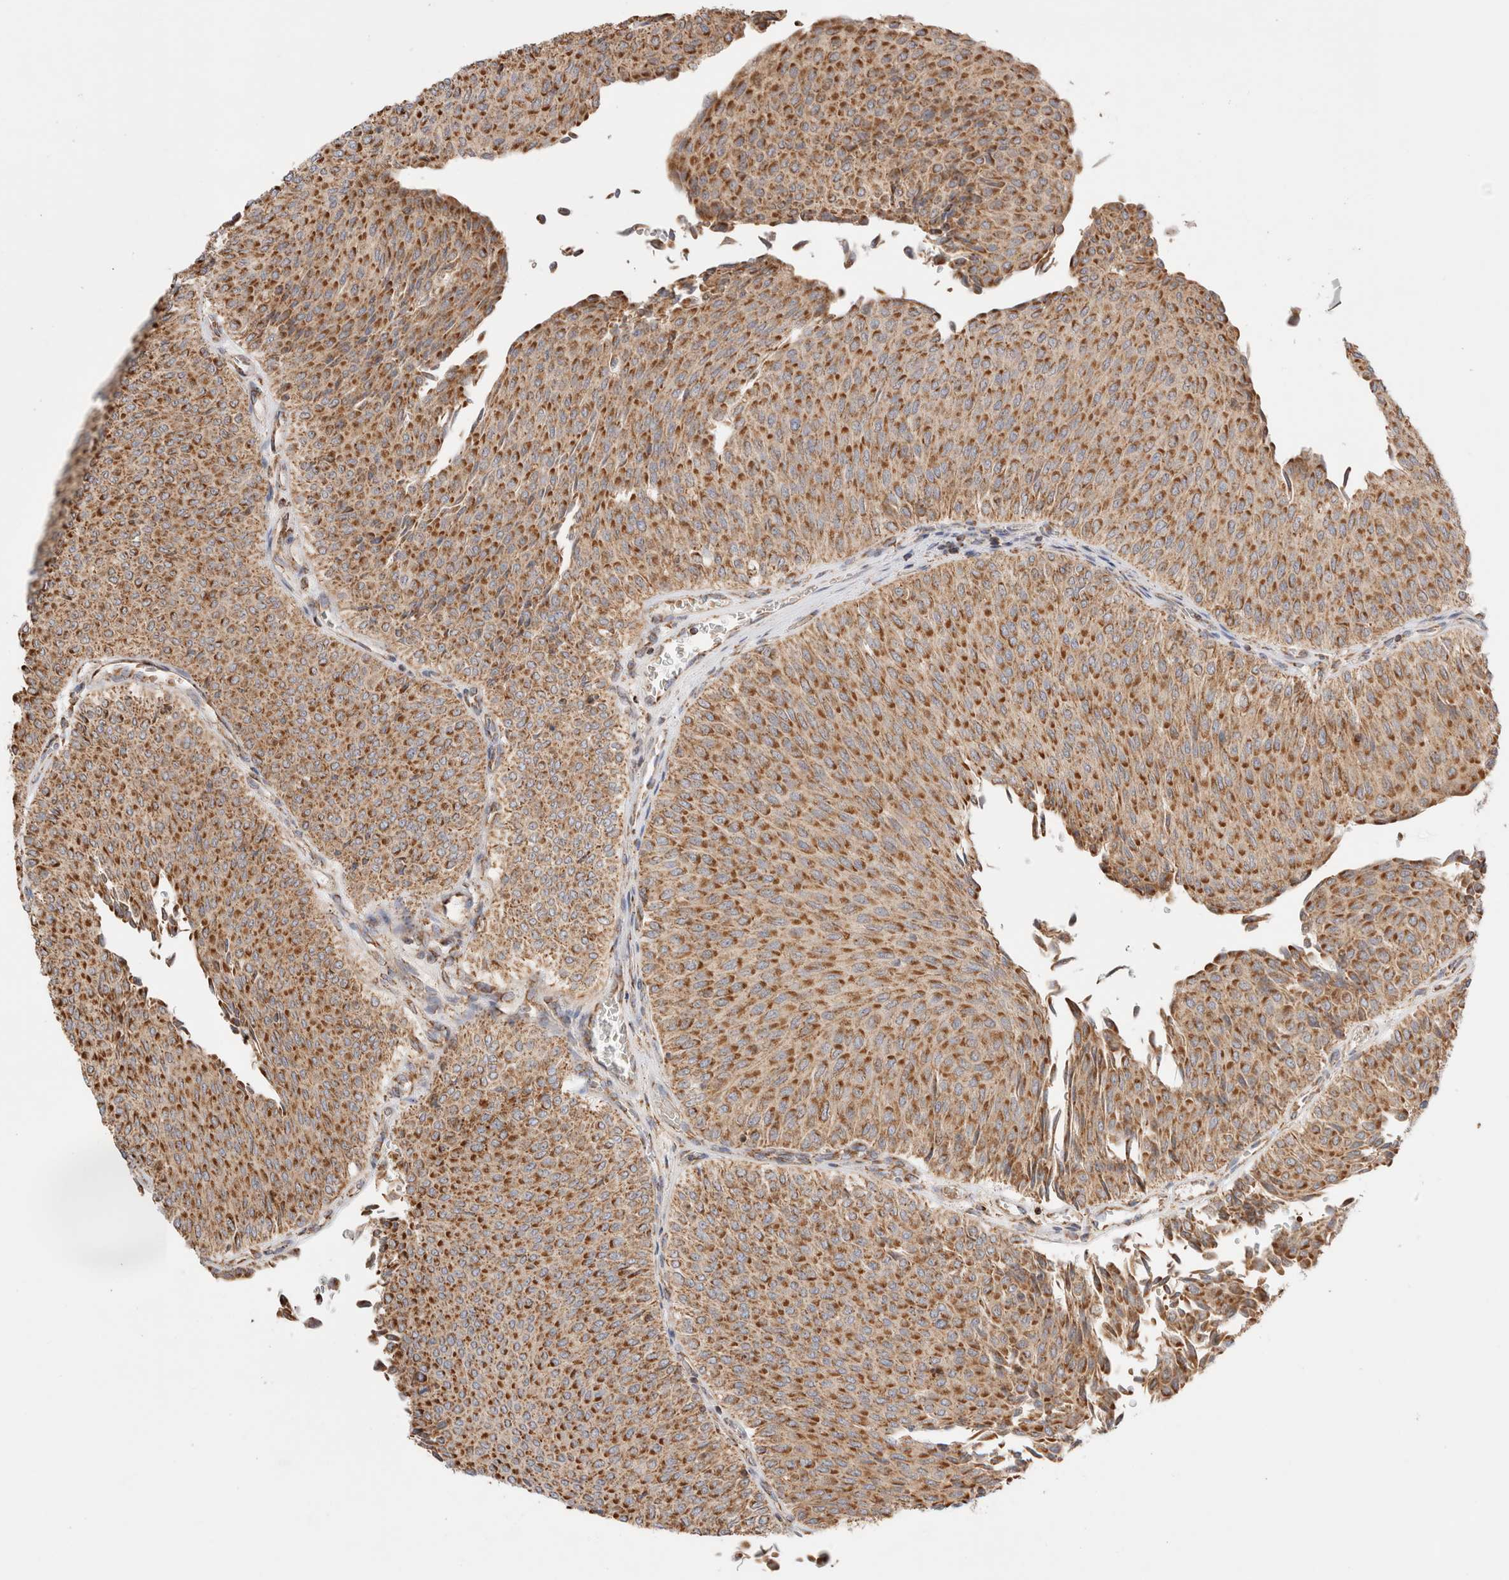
{"staining": {"intensity": "moderate", "quantity": ">75%", "location": "cytoplasmic/membranous"}, "tissue": "urothelial cancer", "cell_type": "Tumor cells", "image_type": "cancer", "snomed": [{"axis": "morphology", "description": "Urothelial carcinoma, Low grade"}, {"axis": "topography", "description": "Urinary bladder"}], "caption": "Human urothelial carcinoma (low-grade) stained for a protein (brown) displays moderate cytoplasmic/membranous positive expression in approximately >75% of tumor cells.", "gene": "TMPPE", "patient": {"sex": "male", "age": 78}}